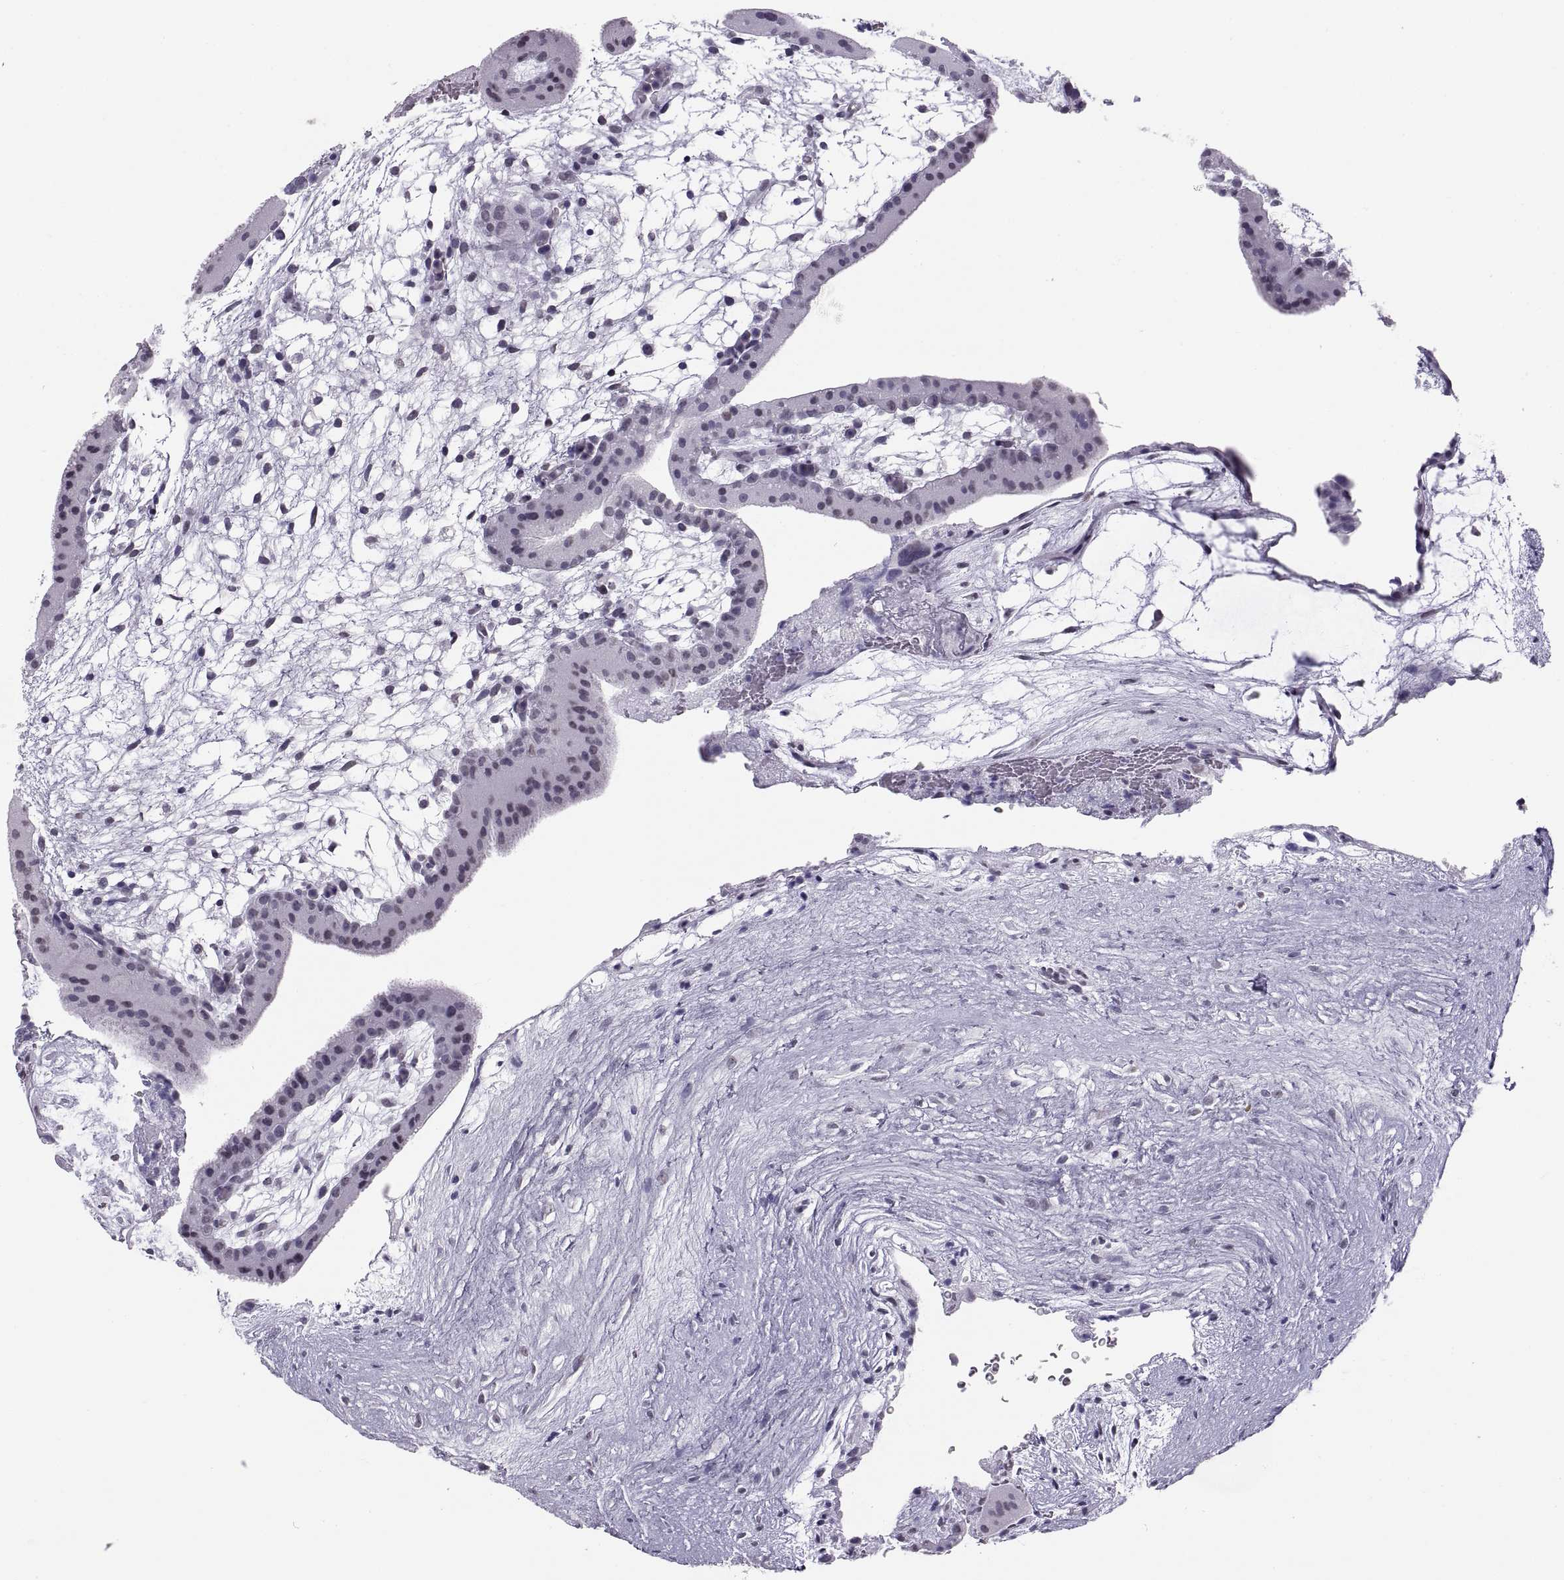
{"staining": {"intensity": "negative", "quantity": "none", "location": "none"}, "tissue": "placenta", "cell_type": "Decidual cells", "image_type": "normal", "snomed": [{"axis": "morphology", "description": "Normal tissue, NOS"}, {"axis": "topography", "description": "Placenta"}], "caption": "Placenta was stained to show a protein in brown. There is no significant positivity in decidual cells. Brightfield microscopy of immunohistochemistry stained with DAB (brown) and hematoxylin (blue), captured at high magnification.", "gene": "CARTPT", "patient": {"sex": "female", "age": 19}}